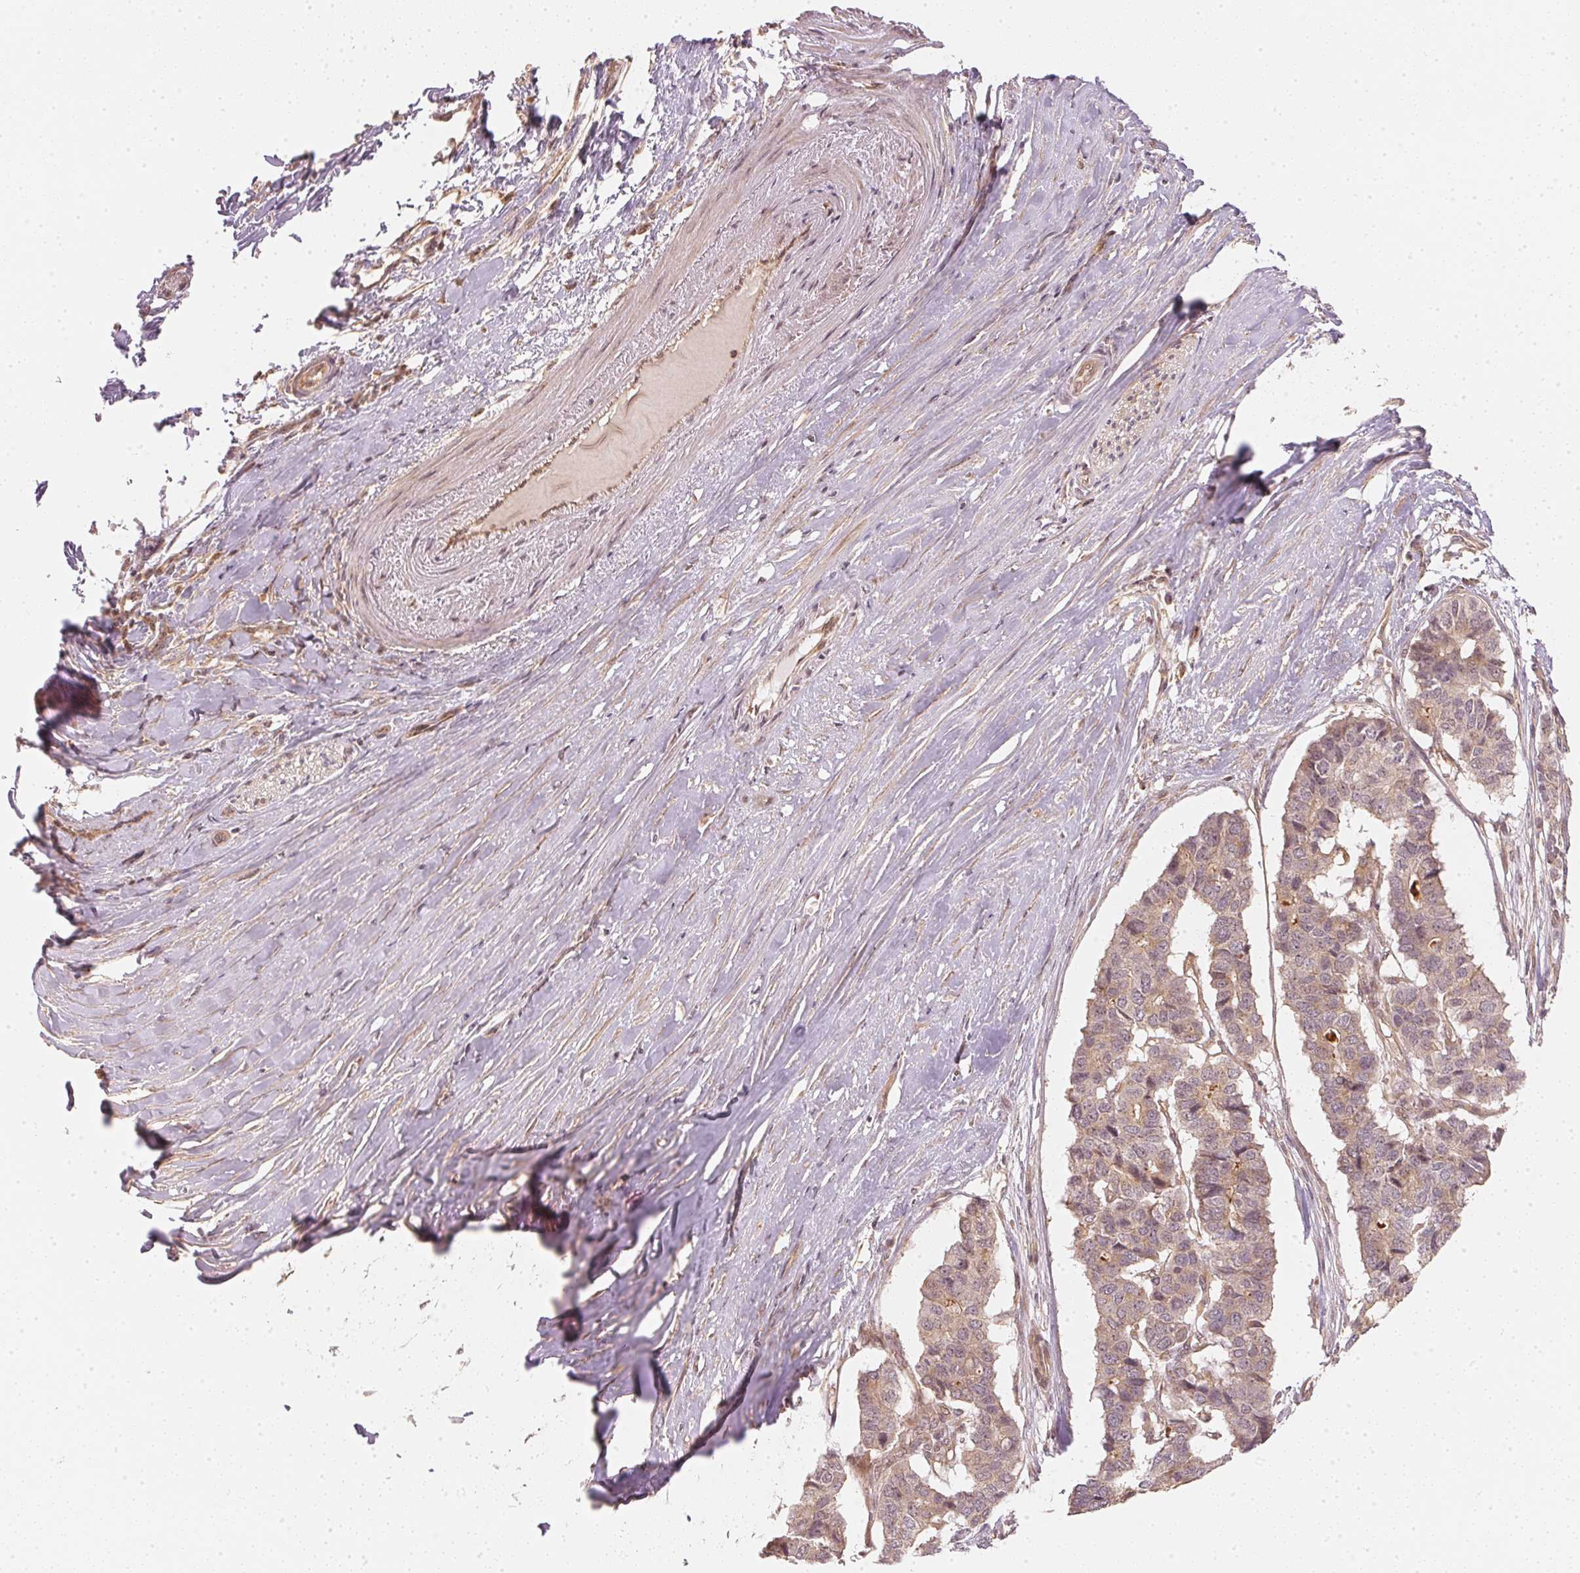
{"staining": {"intensity": "moderate", "quantity": ">75%", "location": "cytoplasmic/membranous"}, "tissue": "pancreatic cancer", "cell_type": "Tumor cells", "image_type": "cancer", "snomed": [{"axis": "morphology", "description": "Adenocarcinoma, NOS"}, {"axis": "topography", "description": "Pancreas"}], "caption": "An immunohistochemistry (IHC) micrograph of neoplastic tissue is shown. Protein staining in brown labels moderate cytoplasmic/membranous positivity in pancreatic cancer (adenocarcinoma) within tumor cells. The protein is shown in brown color, while the nuclei are stained blue.", "gene": "WDR54", "patient": {"sex": "male", "age": 50}}